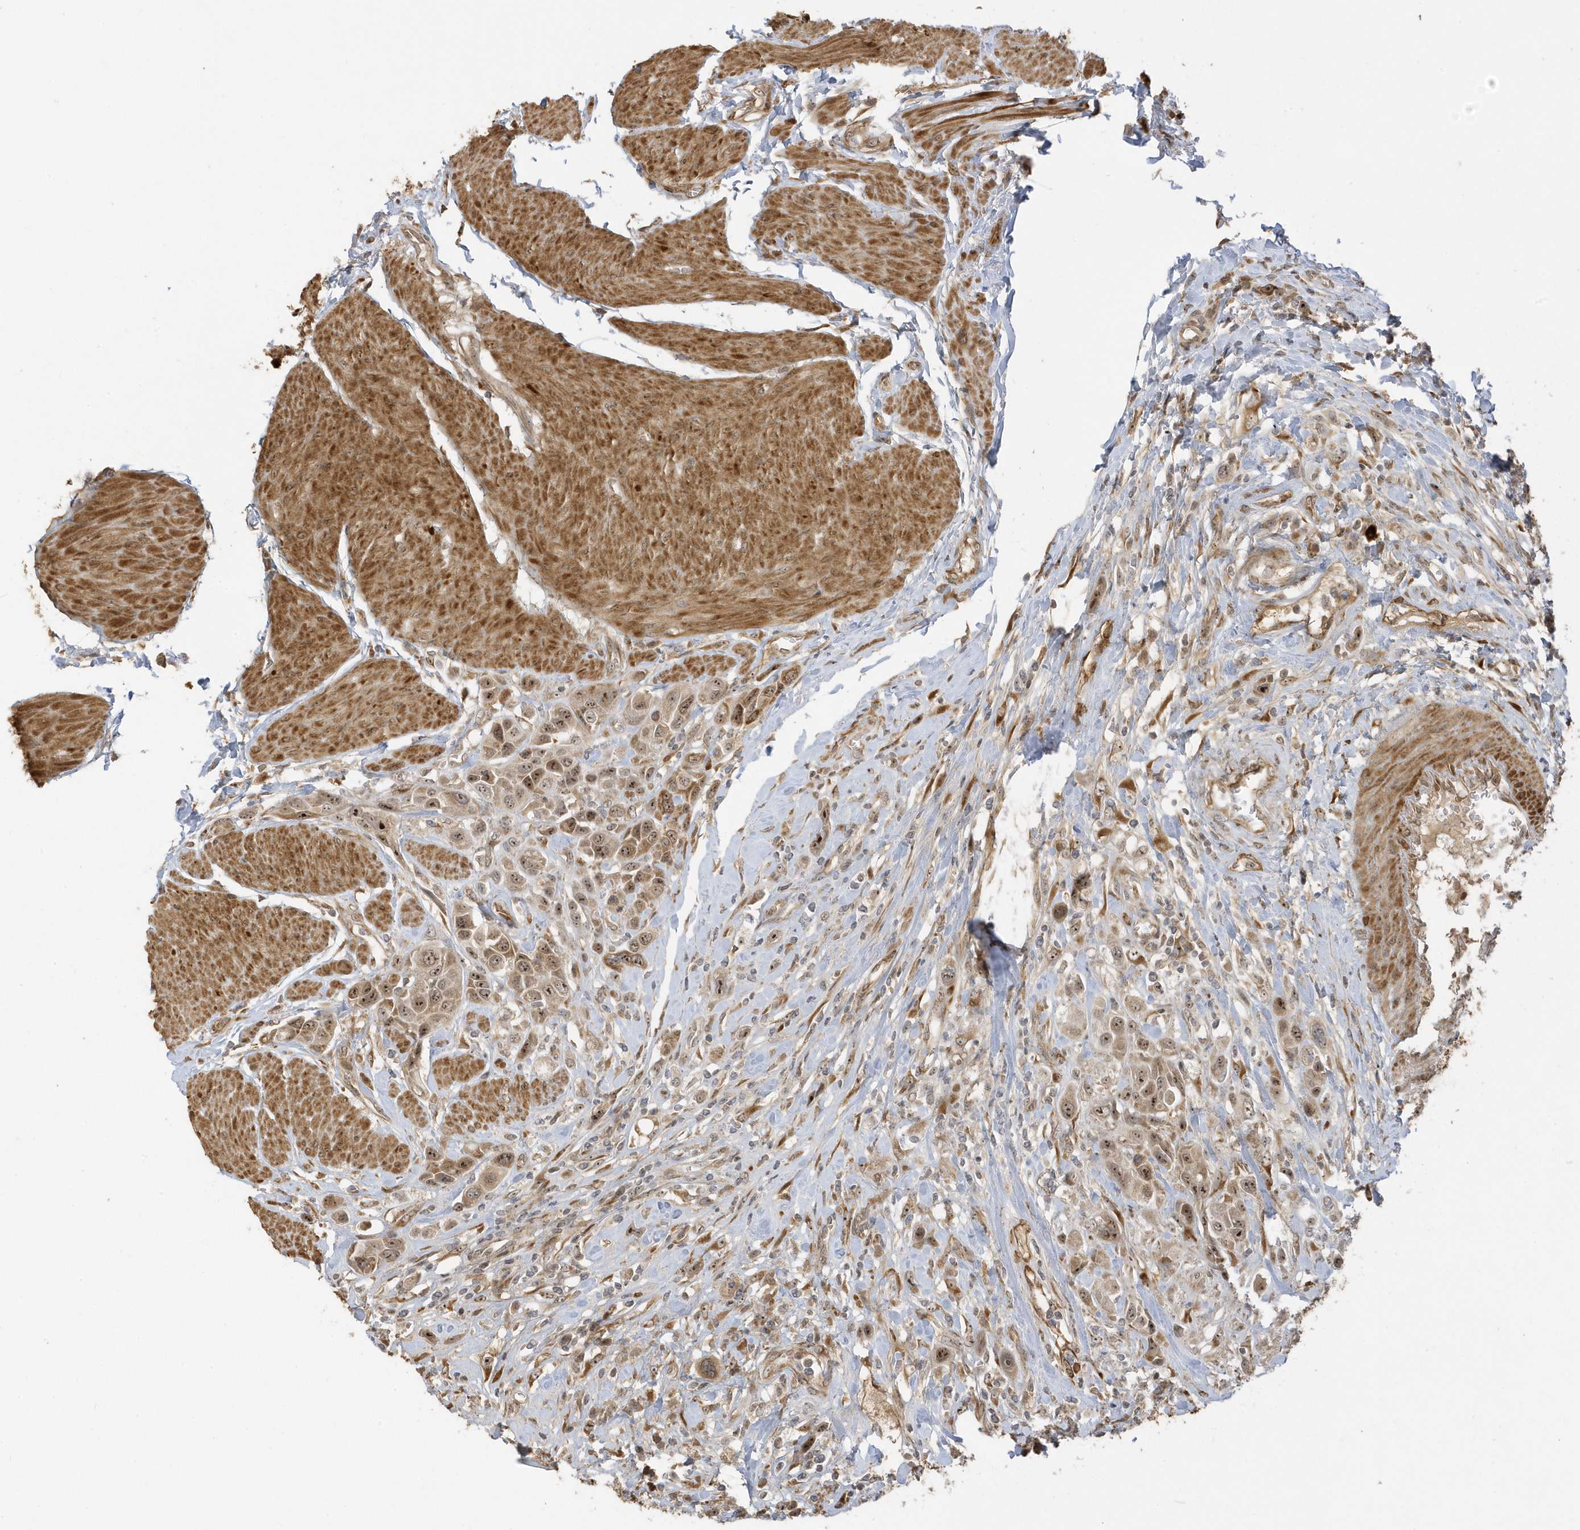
{"staining": {"intensity": "moderate", "quantity": ">75%", "location": "cytoplasmic/membranous,nuclear"}, "tissue": "urothelial cancer", "cell_type": "Tumor cells", "image_type": "cancer", "snomed": [{"axis": "morphology", "description": "Urothelial carcinoma, High grade"}, {"axis": "topography", "description": "Urinary bladder"}], "caption": "Immunohistochemical staining of urothelial cancer shows medium levels of moderate cytoplasmic/membranous and nuclear expression in about >75% of tumor cells. (brown staining indicates protein expression, while blue staining denotes nuclei).", "gene": "ECM2", "patient": {"sex": "male", "age": 50}}